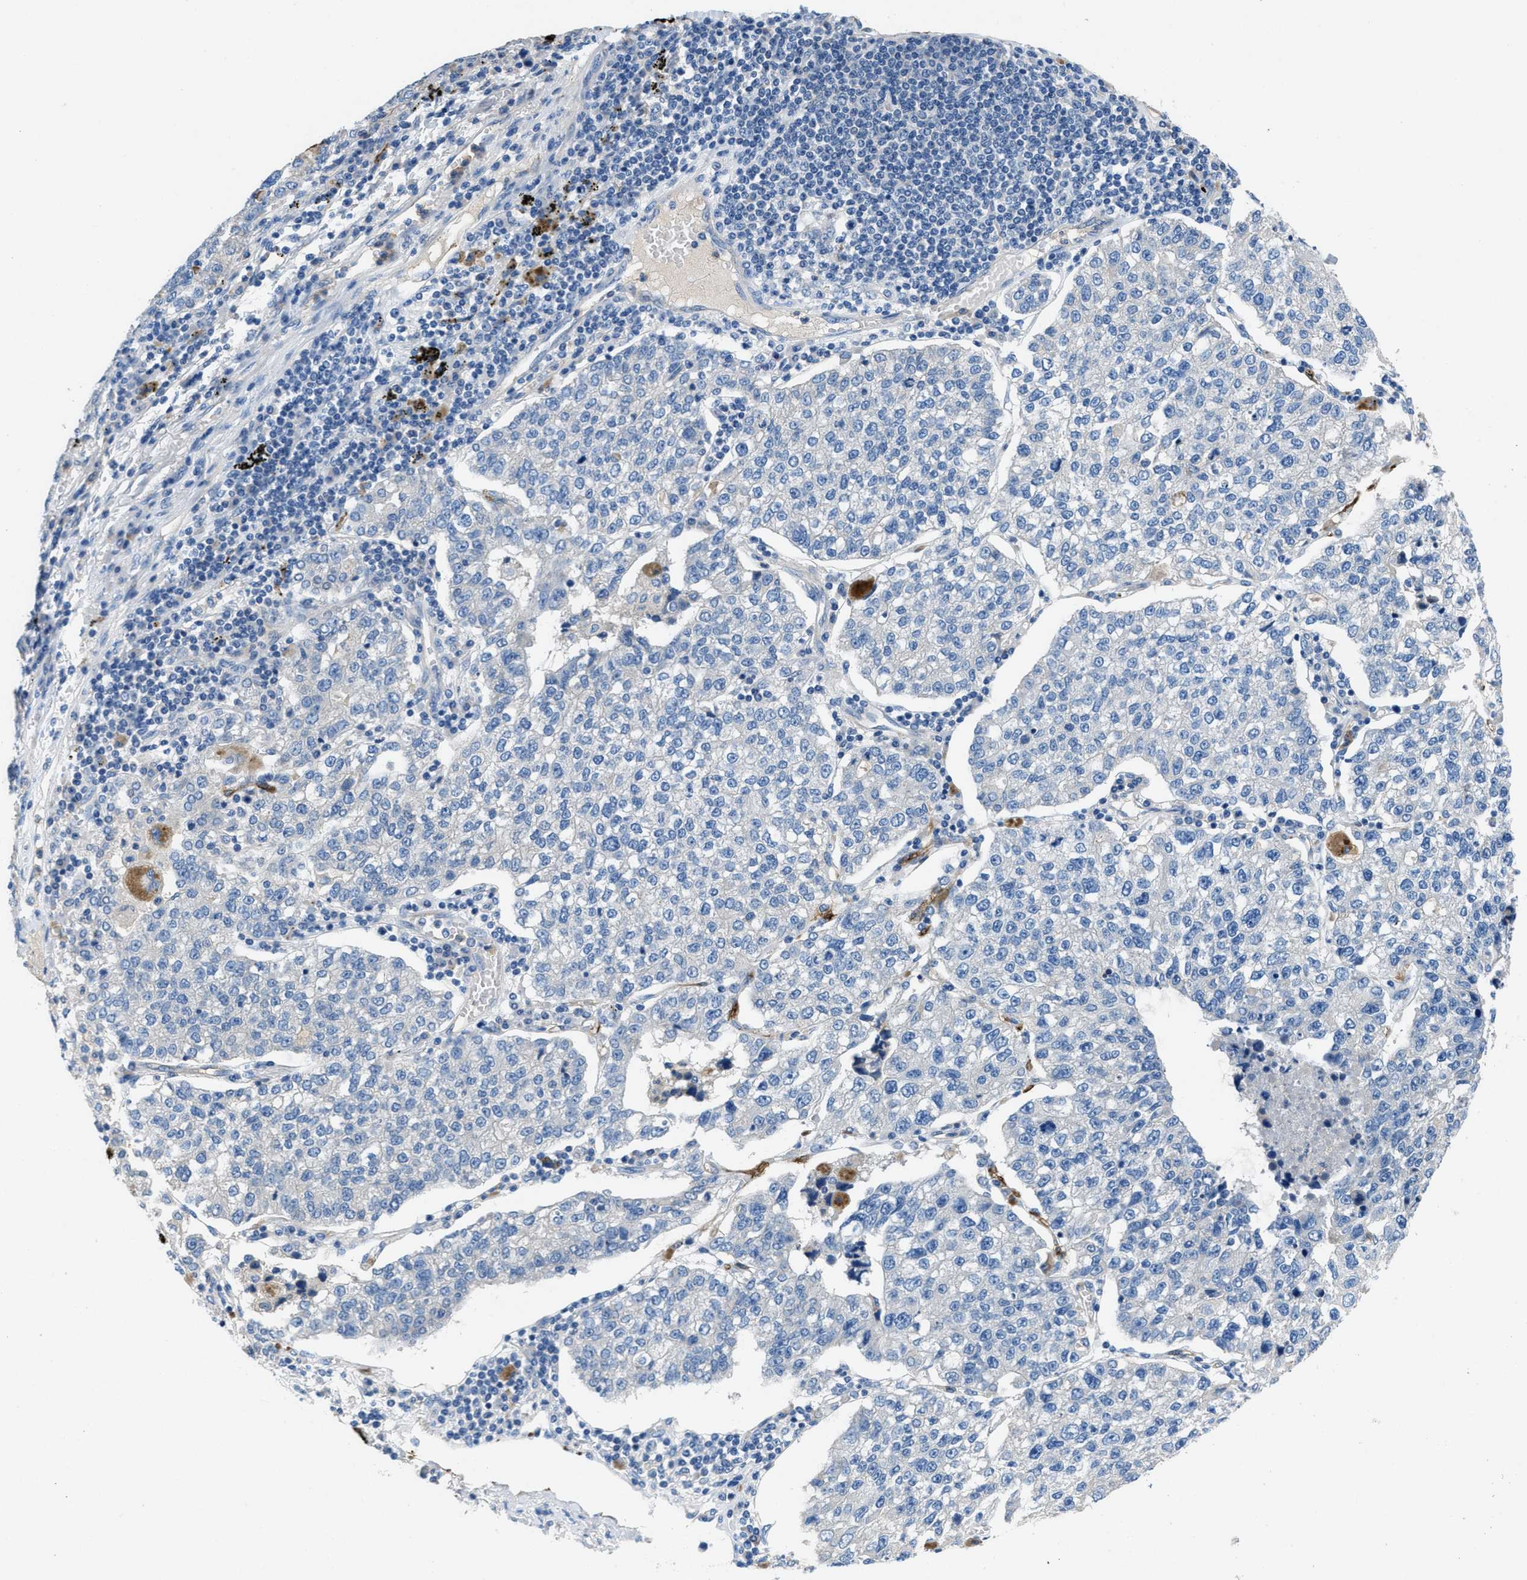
{"staining": {"intensity": "negative", "quantity": "none", "location": "none"}, "tissue": "lung cancer", "cell_type": "Tumor cells", "image_type": "cancer", "snomed": [{"axis": "morphology", "description": "Adenocarcinoma, NOS"}, {"axis": "topography", "description": "Lung"}], "caption": "DAB (3,3'-diaminobenzidine) immunohistochemical staining of human lung adenocarcinoma exhibits no significant positivity in tumor cells. Brightfield microscopy of IHC stained with DAB (brown) and hematoxylin (blue), captured at high magnification.", "gene": "PGR", "patient": {"sex": "male", "age": 49}}